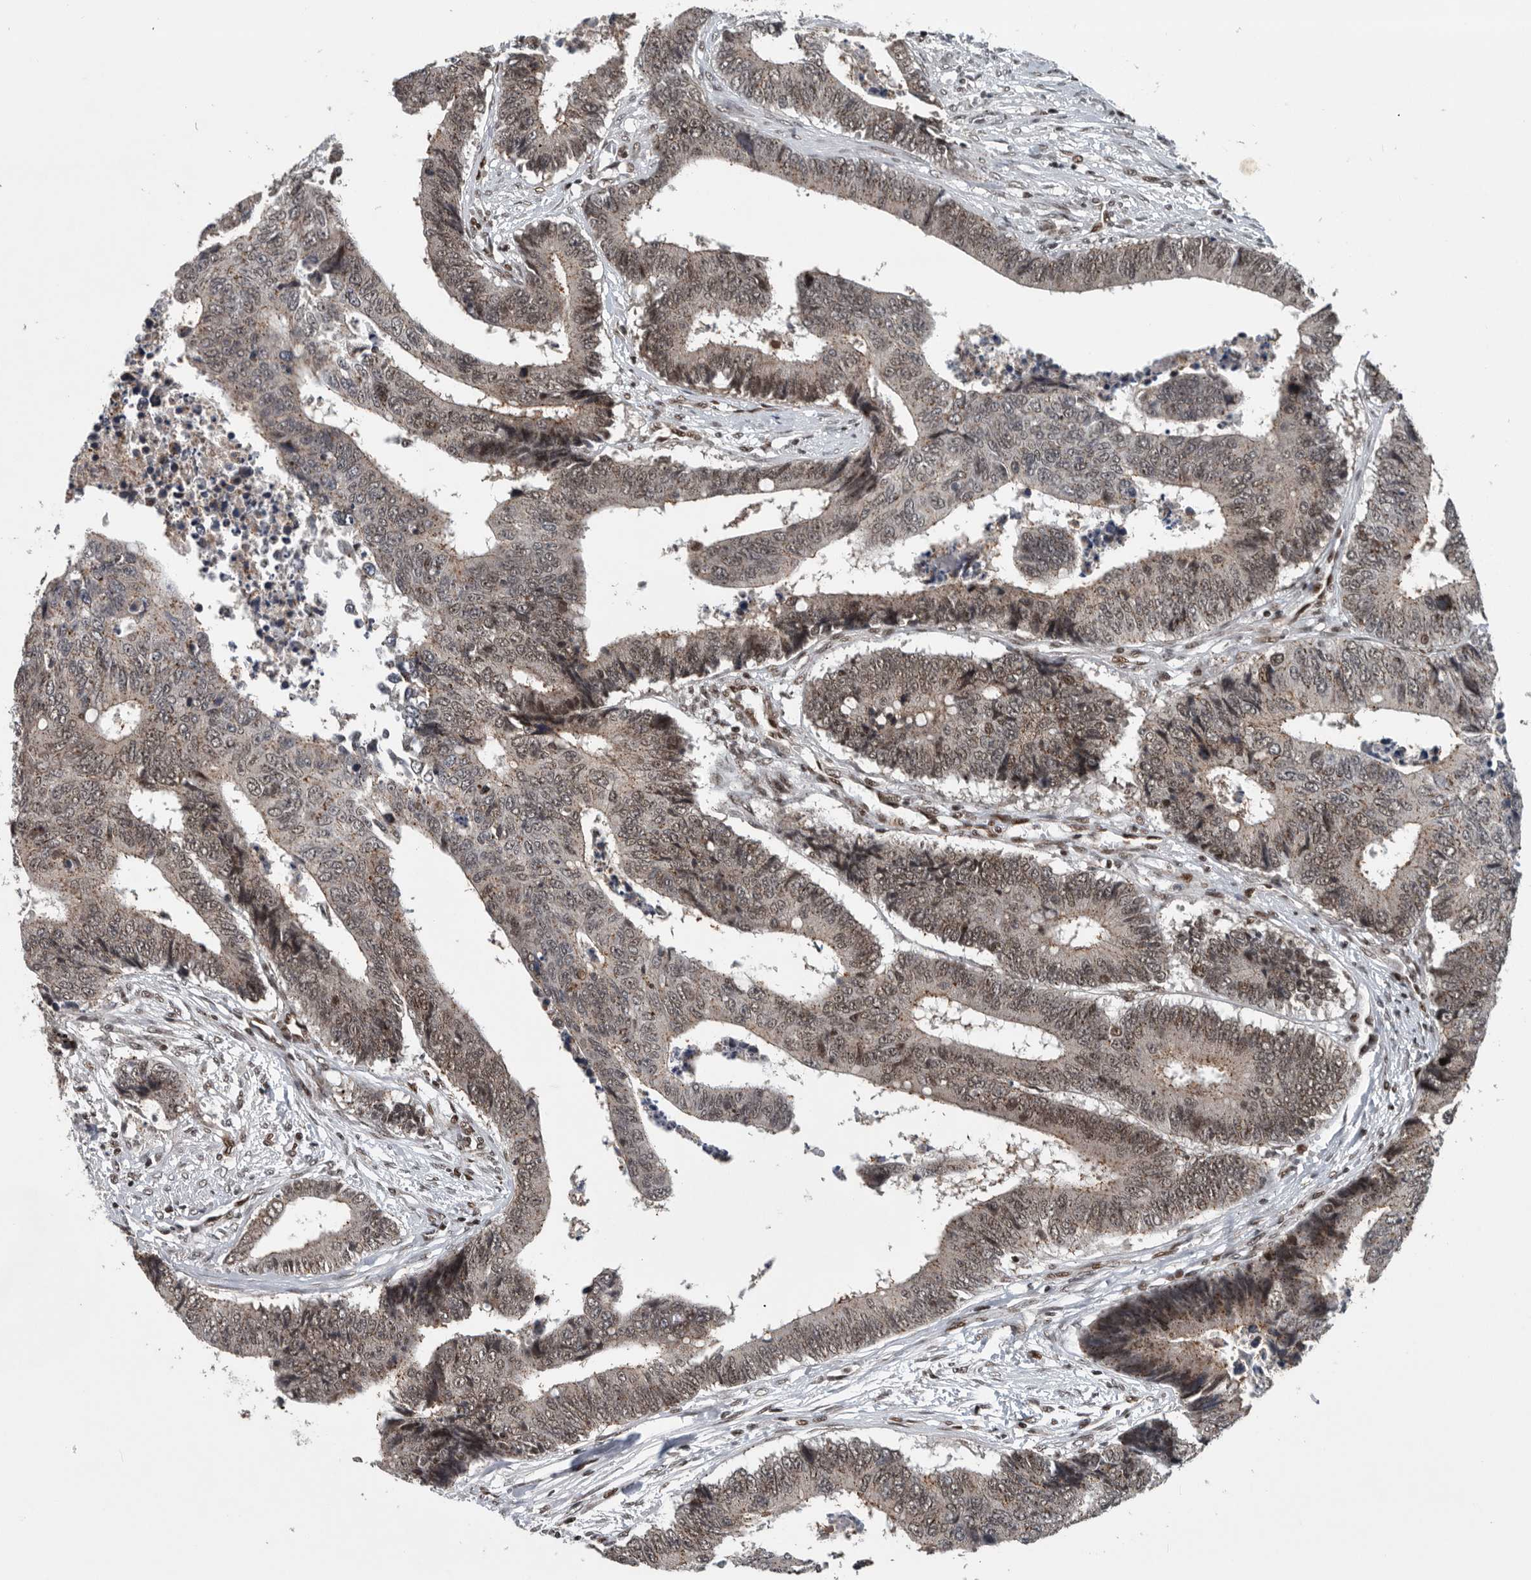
{"staining": {"intensity": "weak", "quantity": ">75%", "location": "cytoplasmic/membranous,nuclear"}, "tissue": "colorectal cancer", "cell_type": "Tumor cells", "image_type": "cancer", "snomed": [{"axis": "morphology", "description": "Adenocarcinoma, NOS"}, {"axis": "topography", "description": "Rectum"}], "caption": "About >75% of tumor cells in adenocarcinoma (colorectal) demonstrate weak cytoplasmic/membranous and nuclear protein staining as visualized by brown immunohistochemical staining.", "gene": "SENP7", "patient": {"sex": "male", "age": 84}}